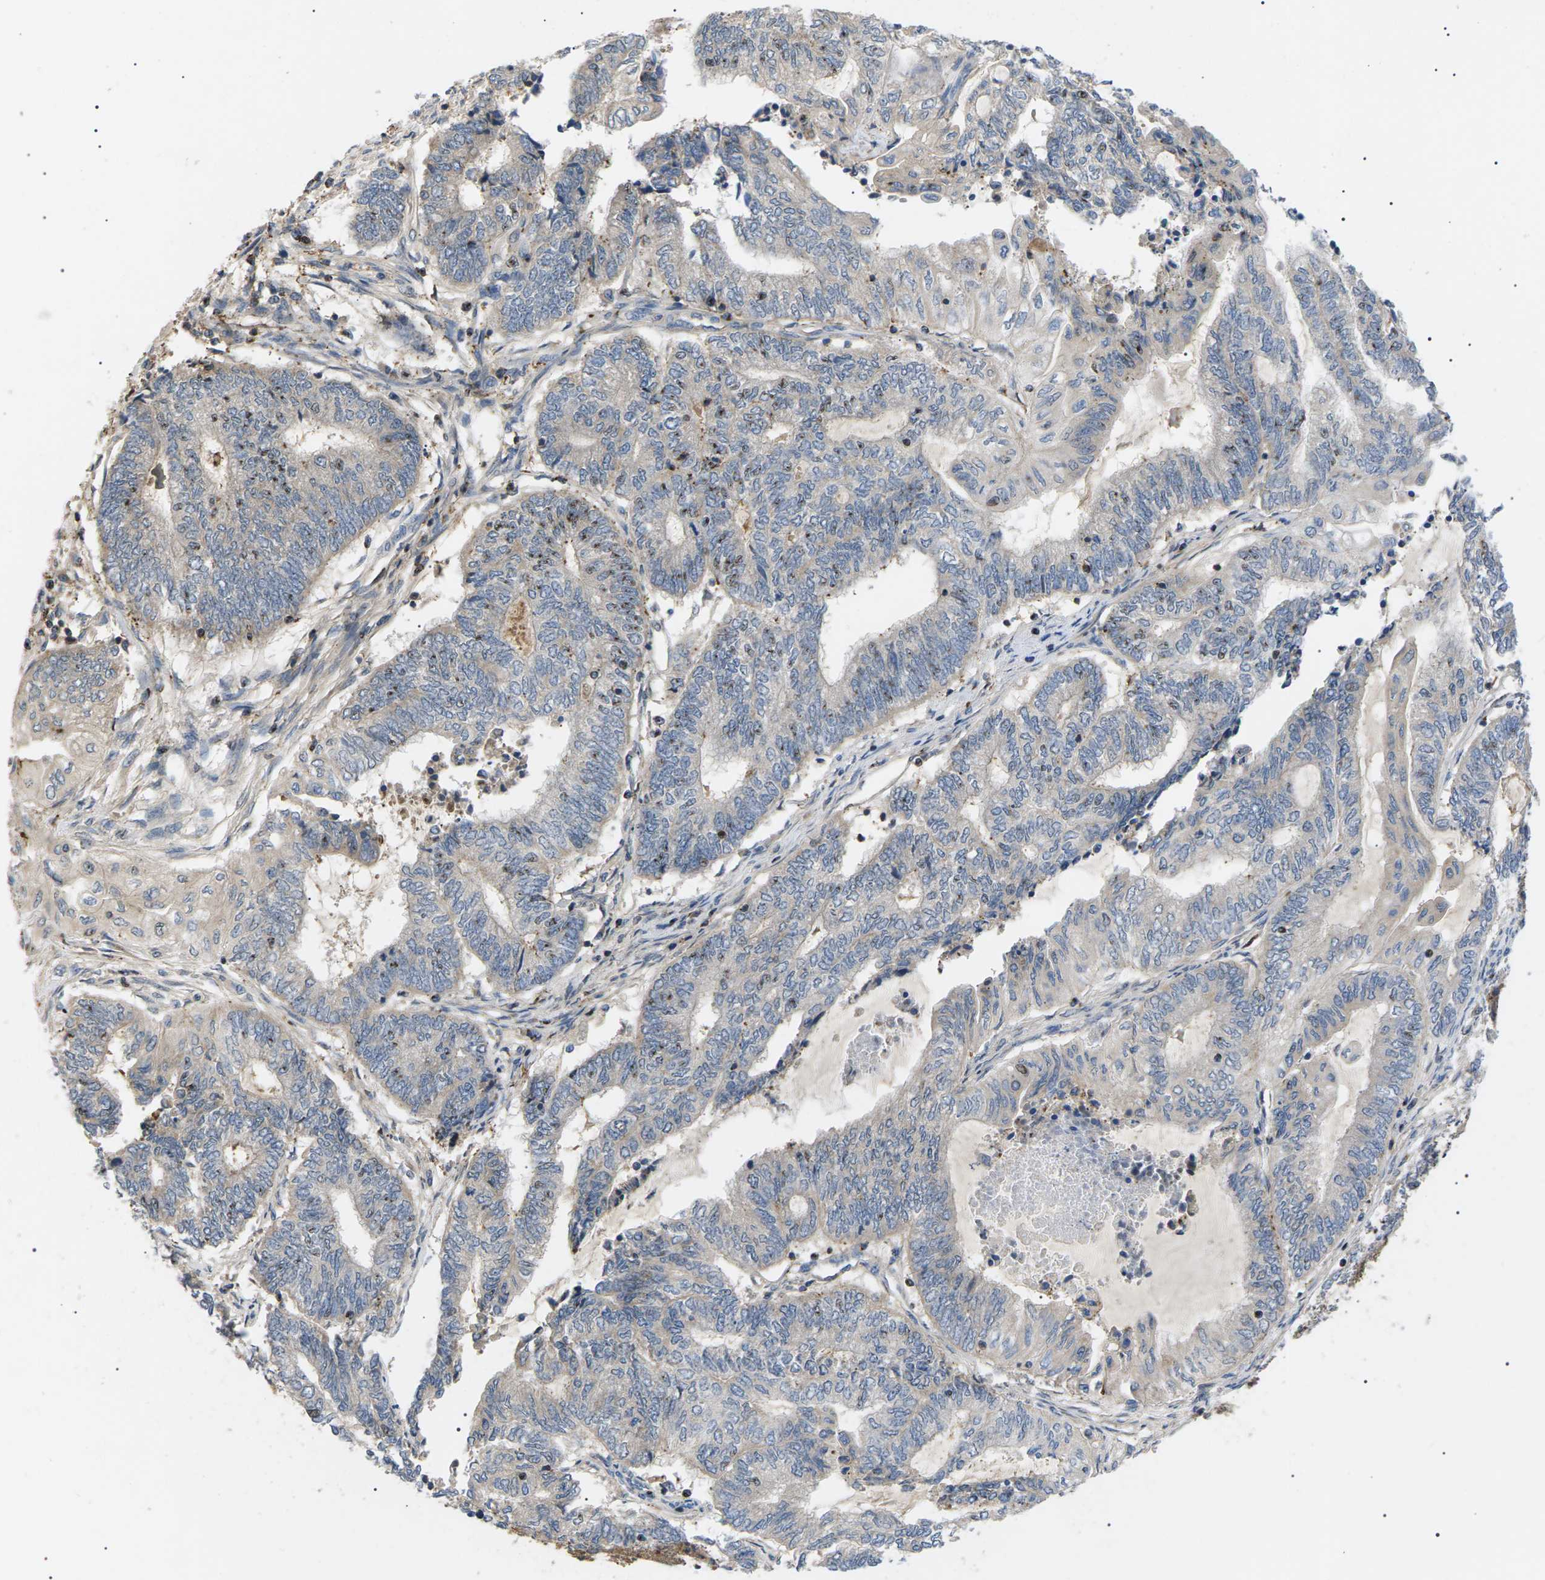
{"staining": {"intensity": "negative", "quantity": "none", "location": "none"}, "tissue": "endometrial cancer", "cell_type": "Tumor cells", "image_type": "cancer", "snomed": [{"axis": "morphology", "description": "Adenocarcinoma, NOS"}, {"axis": "topography", "description": "Uterus"}, {"axis": "topography", "description": "Endometrium"}], "caption": "High power microscopy photomicrograph of an immunohistochemistry image of endometrial cancer, revealing no significant staining in tumor cells.", "gene": "TMTC4", "patient": {"sex": "female", "age": 70}}